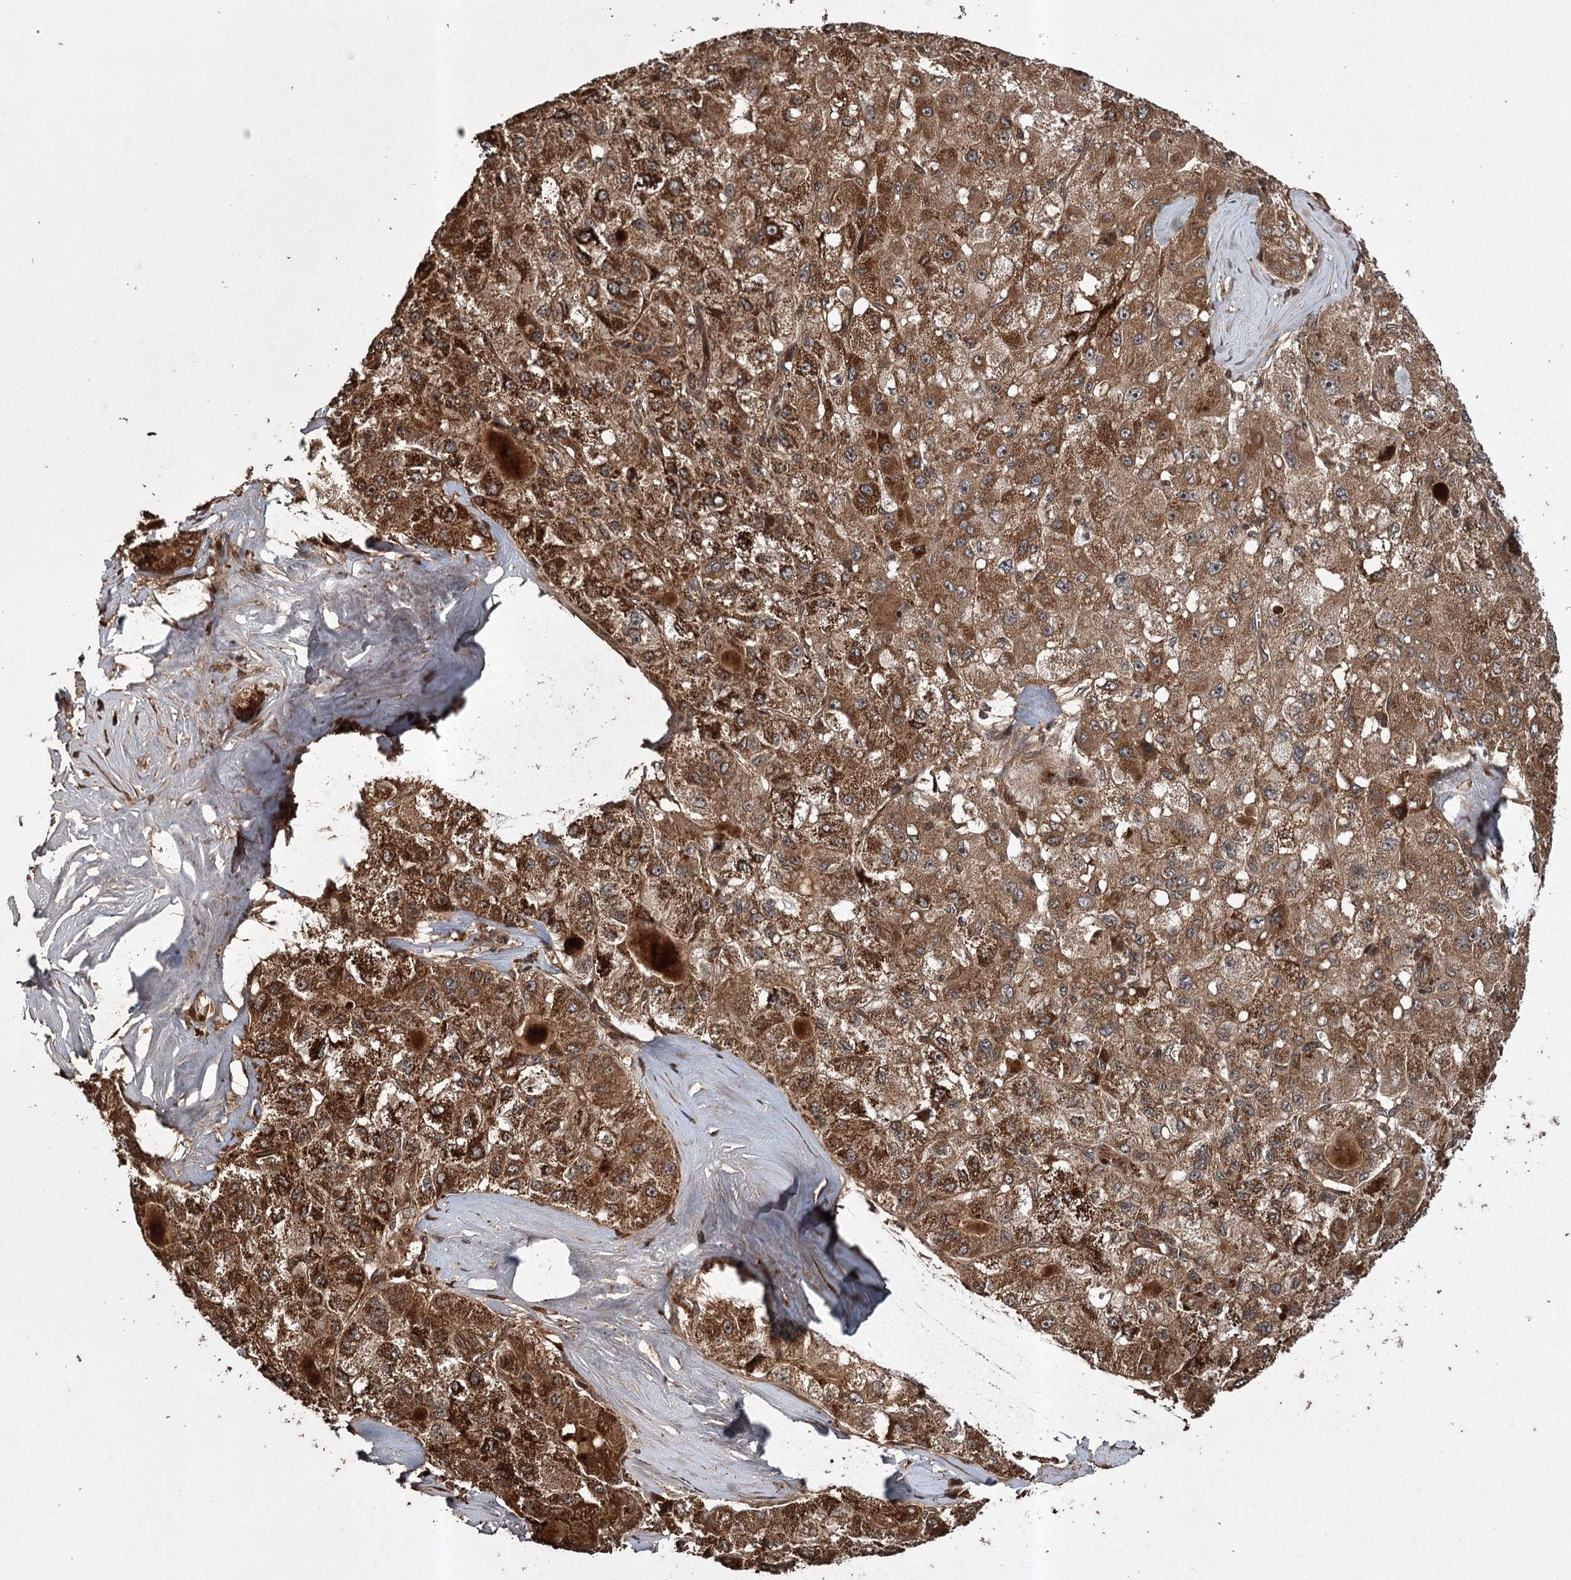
{"staining": {"intensity": "strong", "quantity": ">75%", "location": "cytoplasmic/membranous"}, "tissue": "liver cancer", "cell_type": "Tumor cells", "image_type": "cancer", "snomed": [{"axis": "morphology", "description": "Carcinoma, Hepatocellular, NOS"}, {"axis": "topography", "description": "Liver"}], "caption": "Liver cancer (hepatocellular carcinoma) stained with immunohistochemistry (IHC) displays strong cytoplasmic/membranous positivity in about >75% of tumor cells.", "gene": "RPAP3", "patient": {"sex": "male", "age": 80}}